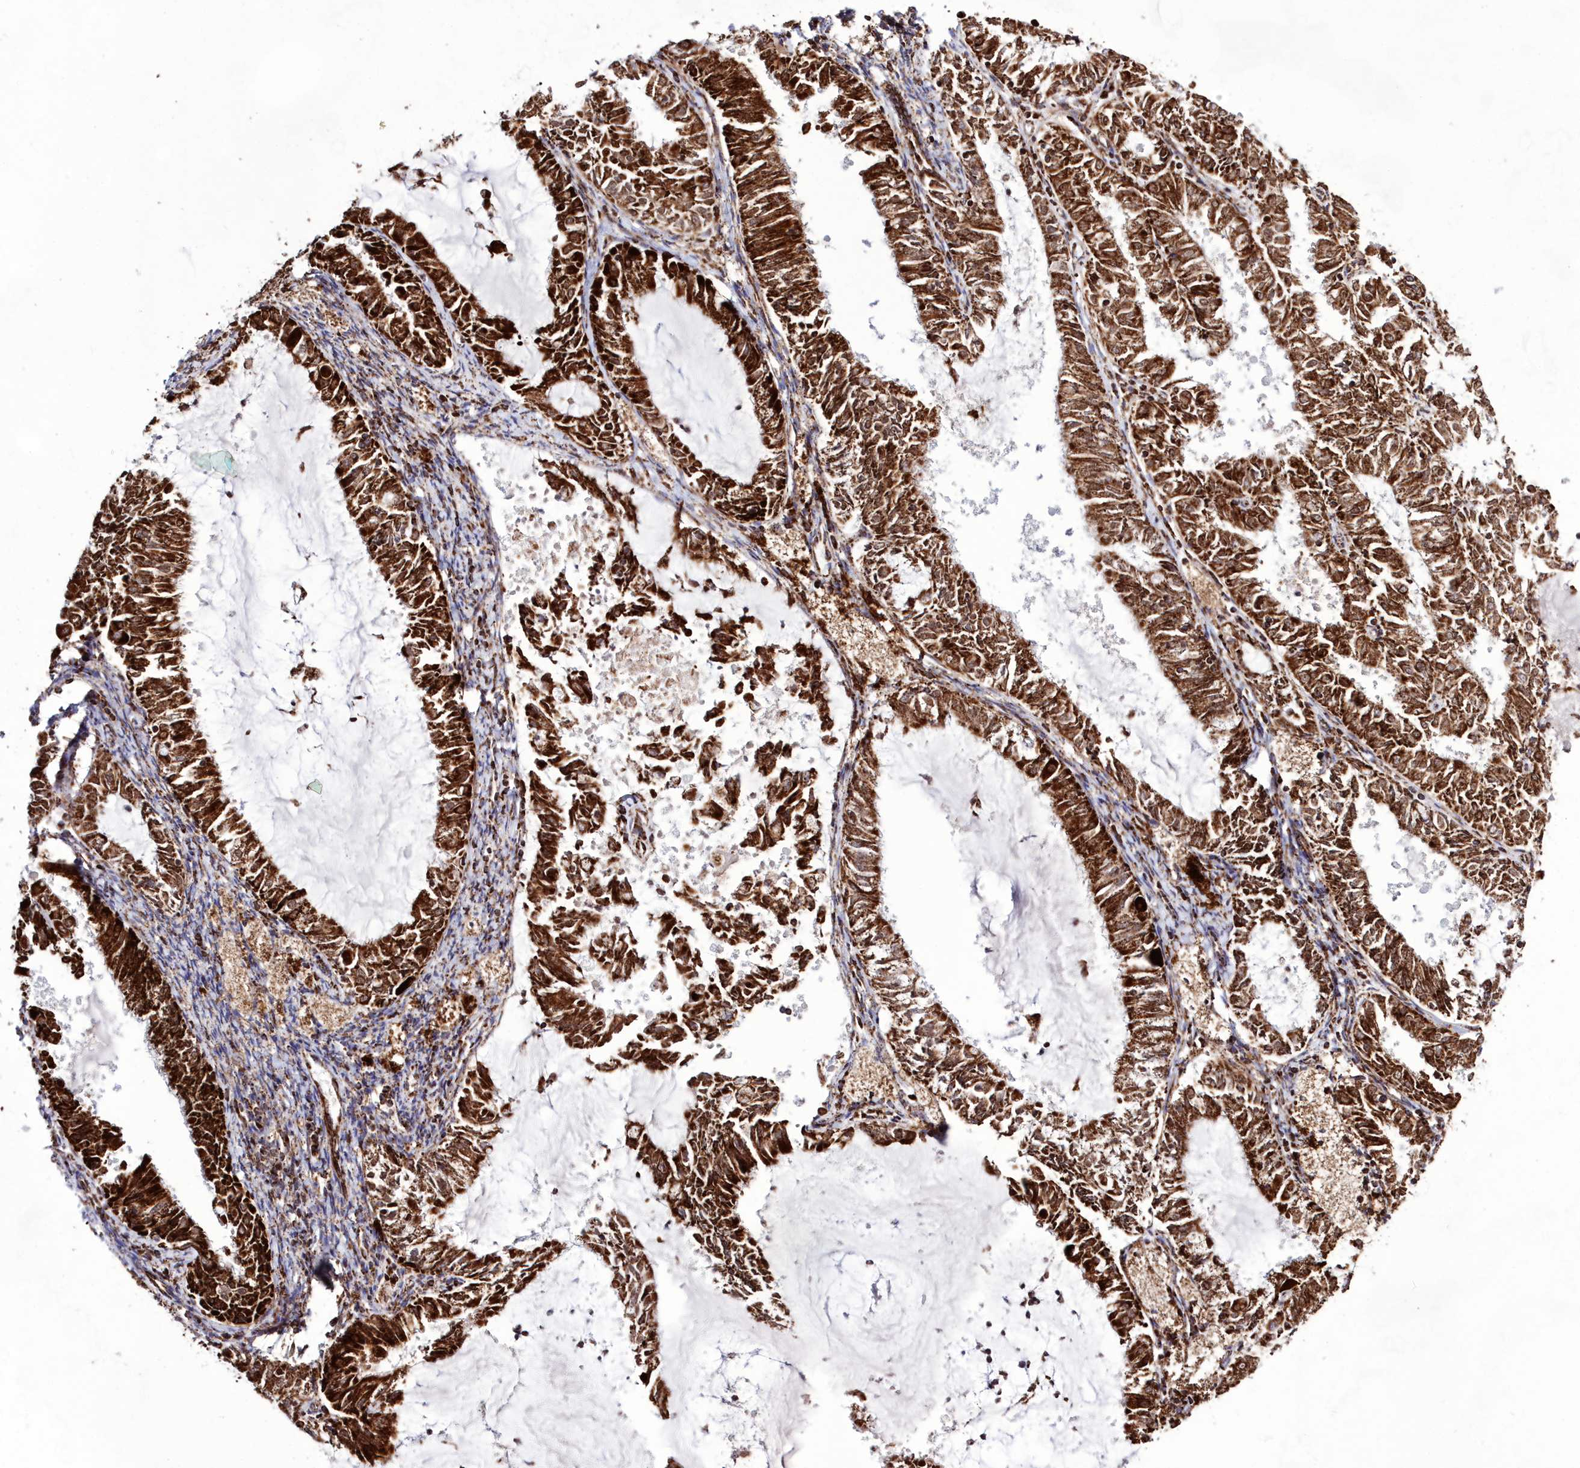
{"staining": {"intensity": "strong", "quantity": ">75%", "location": "cytoplasmic/membranous"}, "tissue": "endometrial cancer", "cell_type": "Tumor cells", "image_type": "cancer", "snomed": [{"axis": "morphology", "description": "Adenocarcinoma, NOS"}, {"axis": "topography", "description": "Endometrium"}], "caption": "This image reveals adenocarcinoma (endometrial) stained with IHC to label a protein in brown. The cytoplasmic/membranous of tumor cells show strong positivity for the protein. Nuclei are counter-stained blue.", "gene": "HADHB", "patient": {"sex": "female", "age": 57}}